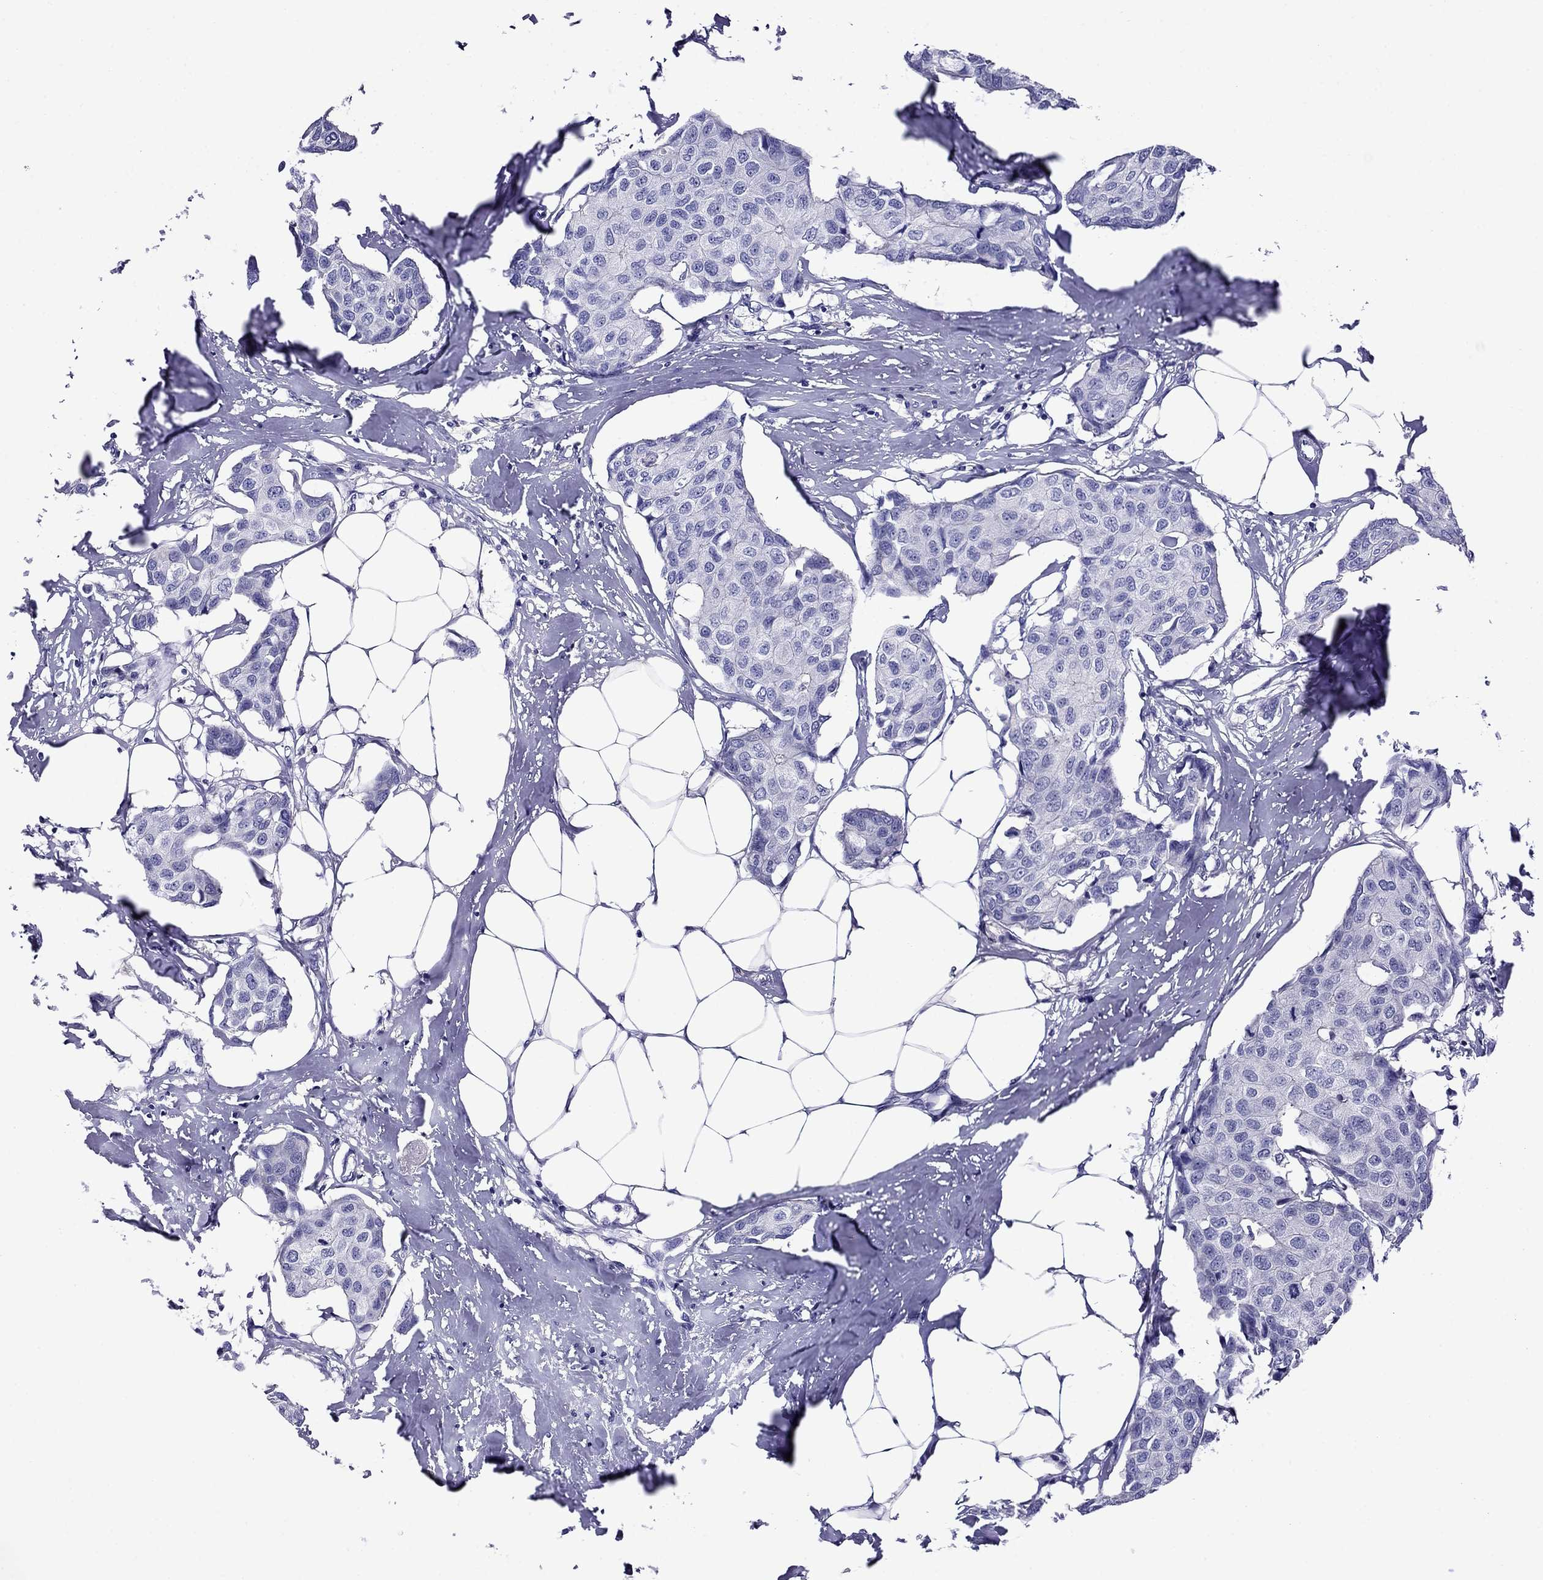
{"staining": {"intensity": "negative", "quantity": "none", "location": "none"}, "tissue": "breast cancer", "cell_type": "Tumor cells", "image_type": "cancer", "snomed": [{"axis": "morphology", "description": "Duct carcinoma"}, {"axis": "topography", "description": "Breast"}], "caption": "A micrograph of breast intraductal carcinoma stained for a protein shows no brown staining in tumor cells.", "gene": "SCG2", "patient": {"sex": "female", "age": 80}}